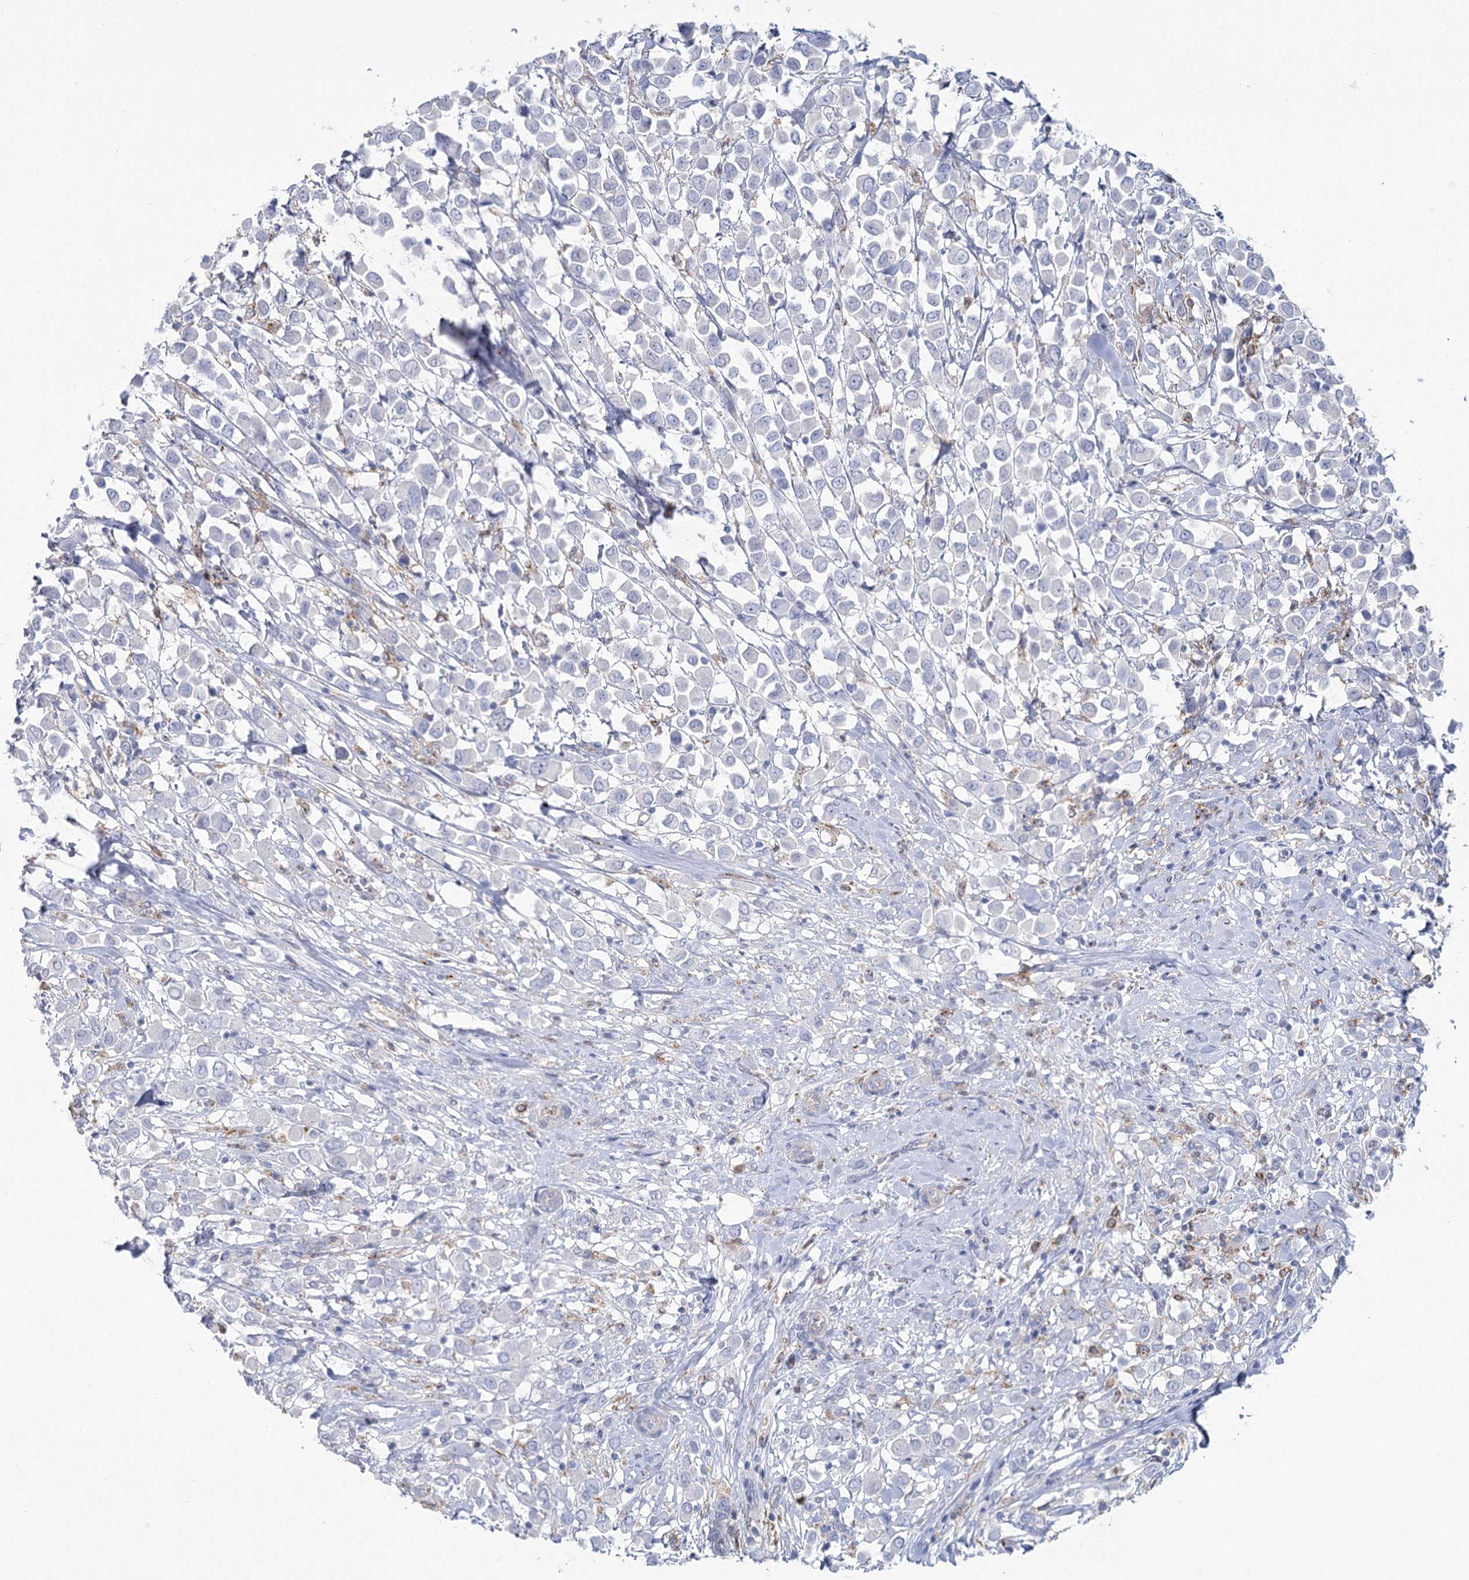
{"staining": {"intensity": "negative", "quantity": "none", "location": "none"}, "tissue": "breast cancer", "cell_type": "Tumor cells", "image_type": "cancer", "snomed": [{"axis": "morphology", "description": "Duct carcinoma"}, {"axis": "topography", "description": "Breast"}], "caption": "High power microscopy photomicrograph of an immunohistochemistry (IHC) micrograph of breast invasive ductal carcinoma, revealing no significant positivity in tumor cells.", "gene": "CCDC88A", "patient": {"sex": "female", "age": 61}}